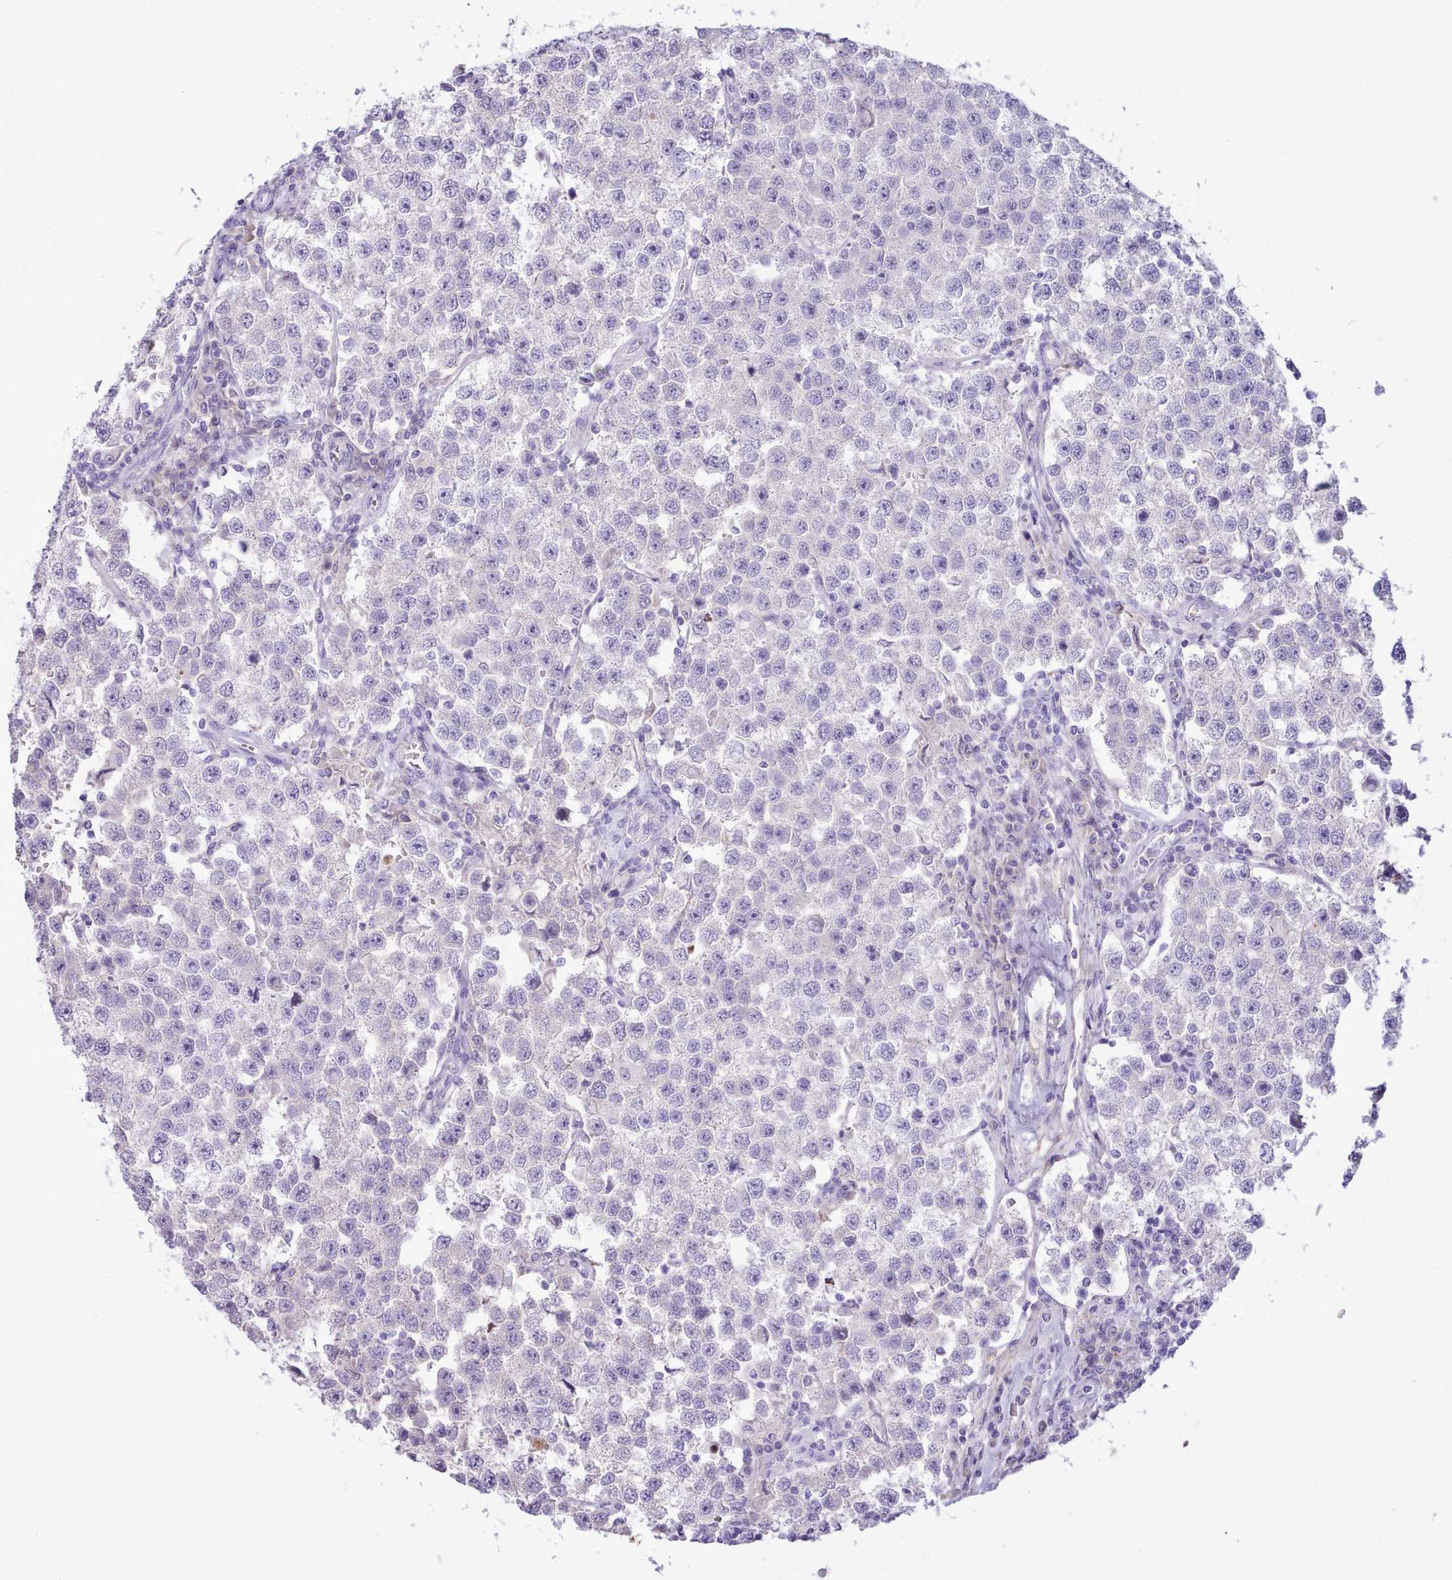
{"staining": {"intensity": "negative", "quantity": "none", "location": "none"}, "tissue": "testis cancer", "cell_type": "Tumor cells", "image_type": "cancer", "snomed": [{"axis": "morphology", "description": "Seminoma, NOS"}, {"axis": "topography", "description": "Testis"}], "caption": "A high-resolution histopathology image shows immunohistochemistry (IHC) staining of testis cancer, which shows no significant expression in tumor cells. (DAB (3,3'-diaminobenzidine) IHC with hematoxylin counter stain).", "gene": "CYP2A13", "patient": {"sex": "male", "age": 37}}